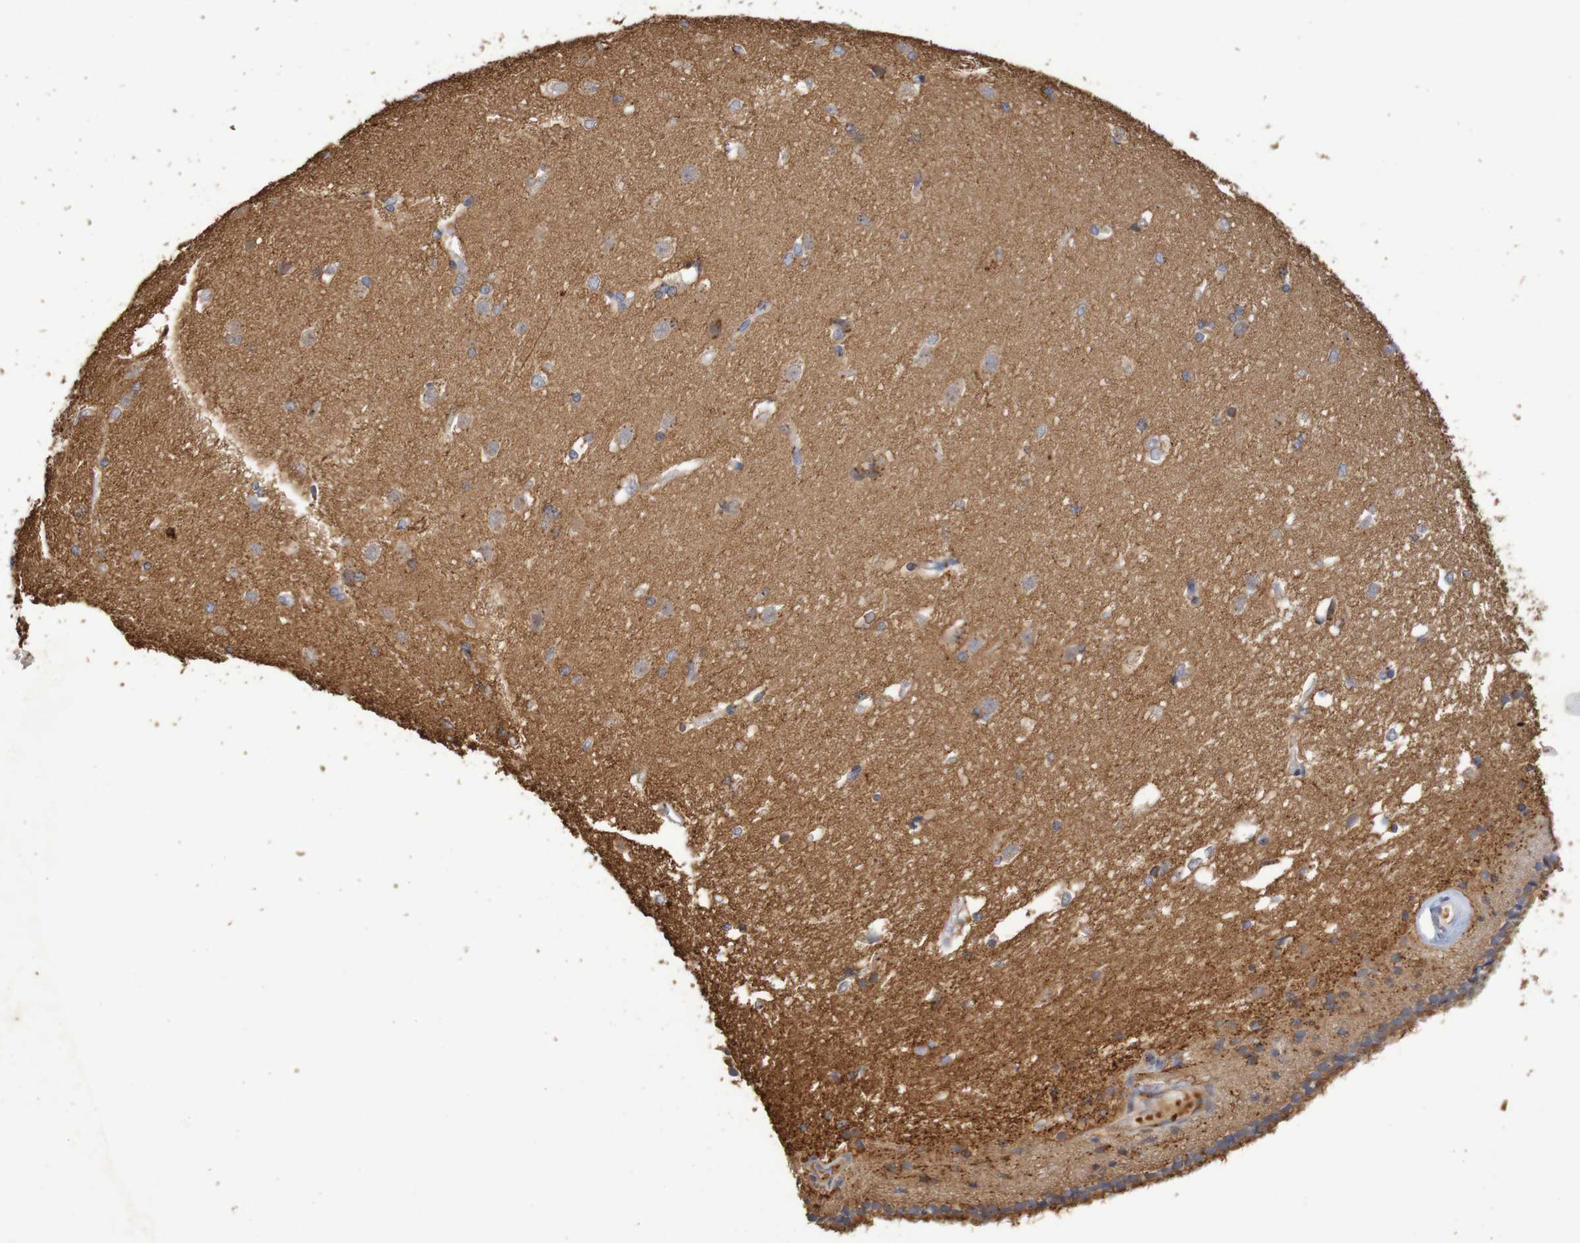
{"staining": {"intensity": "moderate", "quantity": "25%-75%", "location": "cytoplasmic/membranous"}, "tissue": "caudate", "cell_type": "Glial cells", "image_type": "normal", "snomed": [{"axis": "morphology", "description": "Normal tissue, NOS"}, {"axis": "topography", "description": "Lateral ventricle wall"}], "caption": "Protein expression analysis of unremarkable human caudate reveals moderate cytoplasmic/membranous positivity in about 25%-75% of glial cells. (DAB IHC, brown staining for protein, blue staining for nuclei).", "gene": "DCP2", "patient": {"sex": "female", "age": 19}}